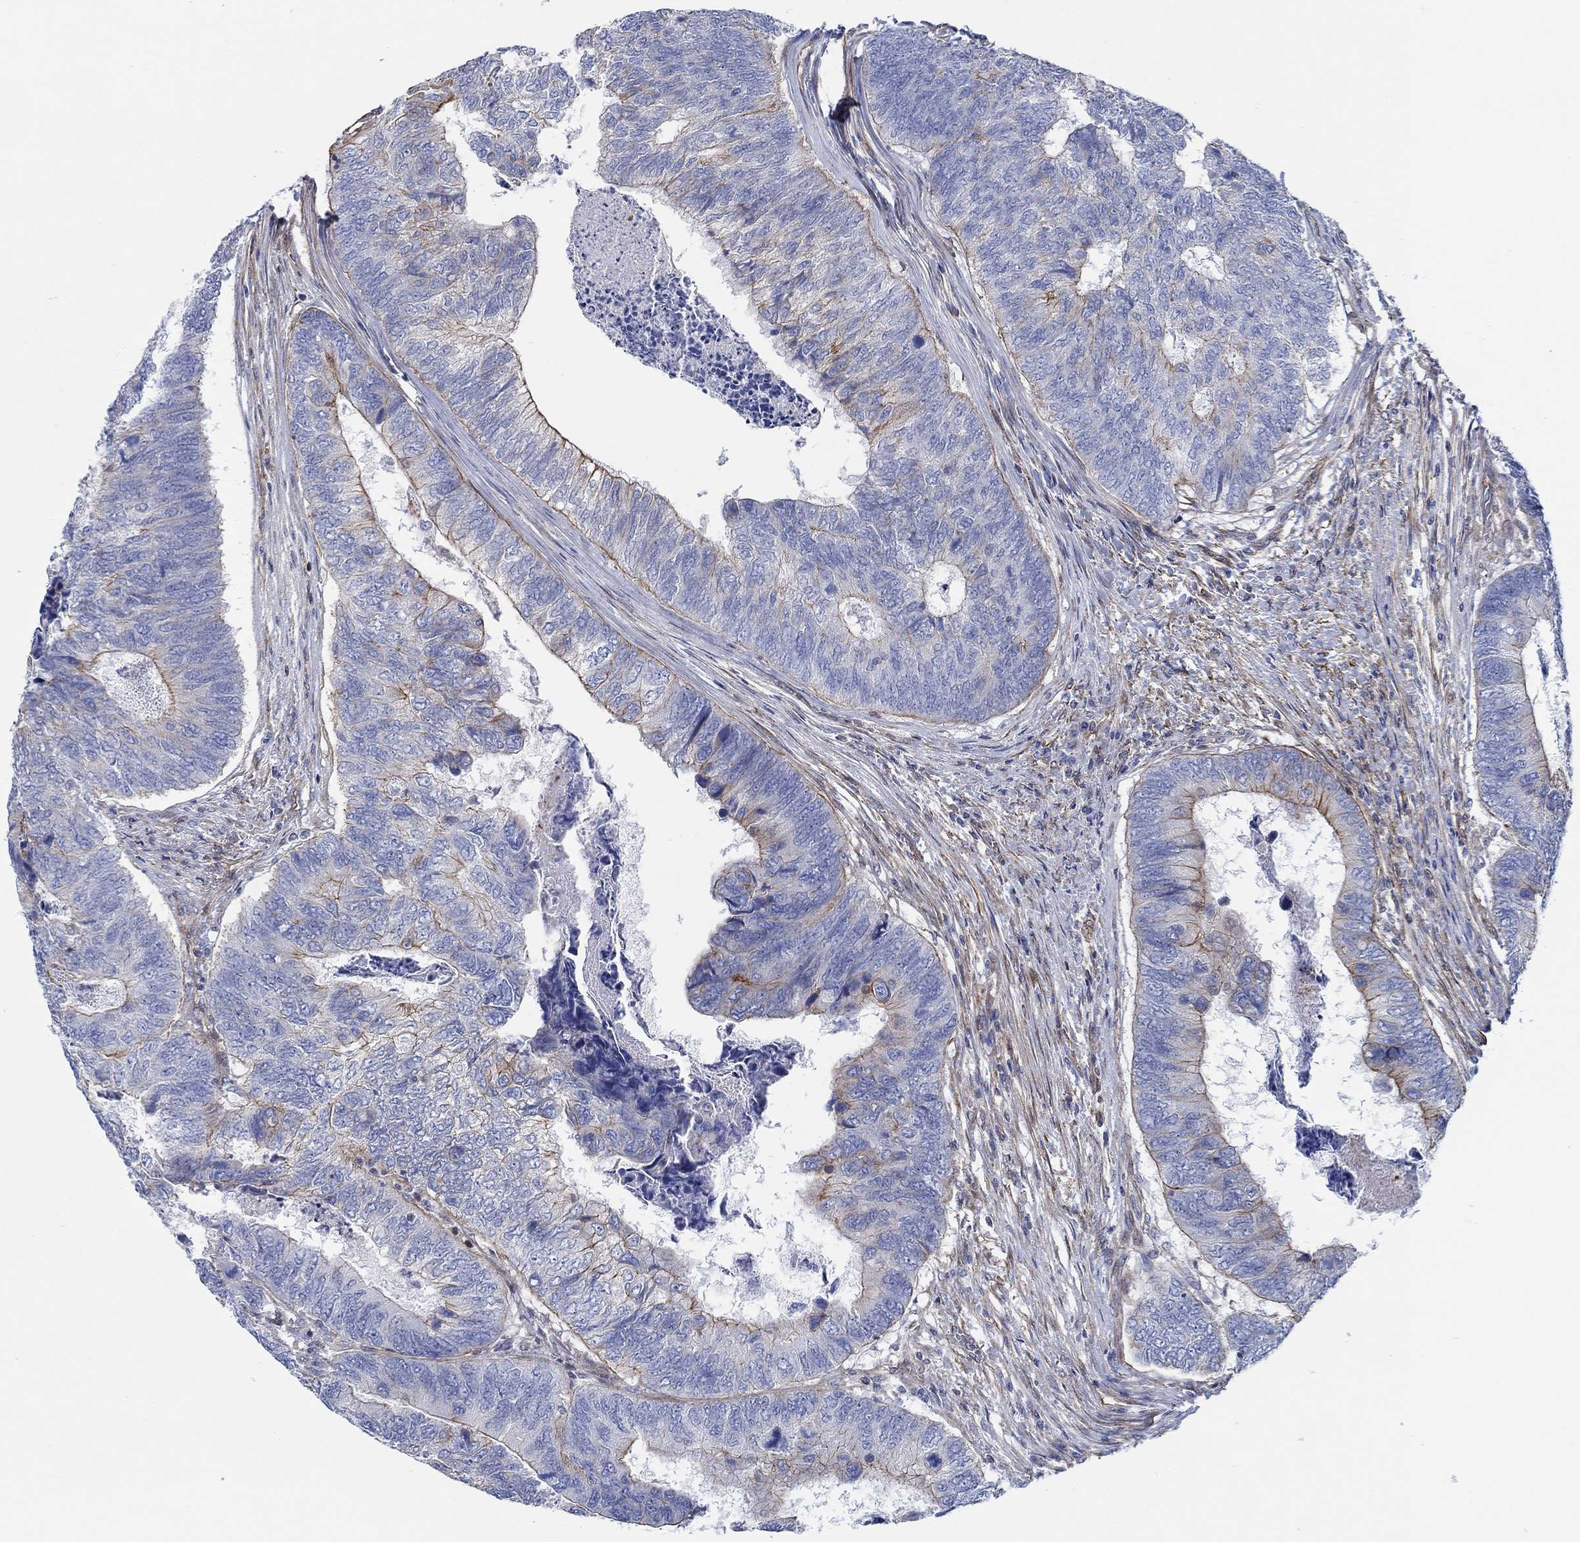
{"staining": {"intensity": "strong", "quantity": "<25%", "location": "cytoplasmic/membranous"}, "tissue": "colorectal cancer", "cell_type": "Tumor cells", "image_type": "cancer", "snomed": [{"axis": "morphology", "description": "Adenocarcinoma, NOS"}, {"axis": "topography", "description": "Colon"}], "caption": "Protein staining of colorectal cancer (adenocarcinoma) tissue shows strong cytoplasmic/membranous positivity in about <25% of tumor cells. Ihc stains the protein of interest in brown and the nuclei are stained blue.", "gene": "FMN1", "patient": {"sex": "female", "age": 67}}